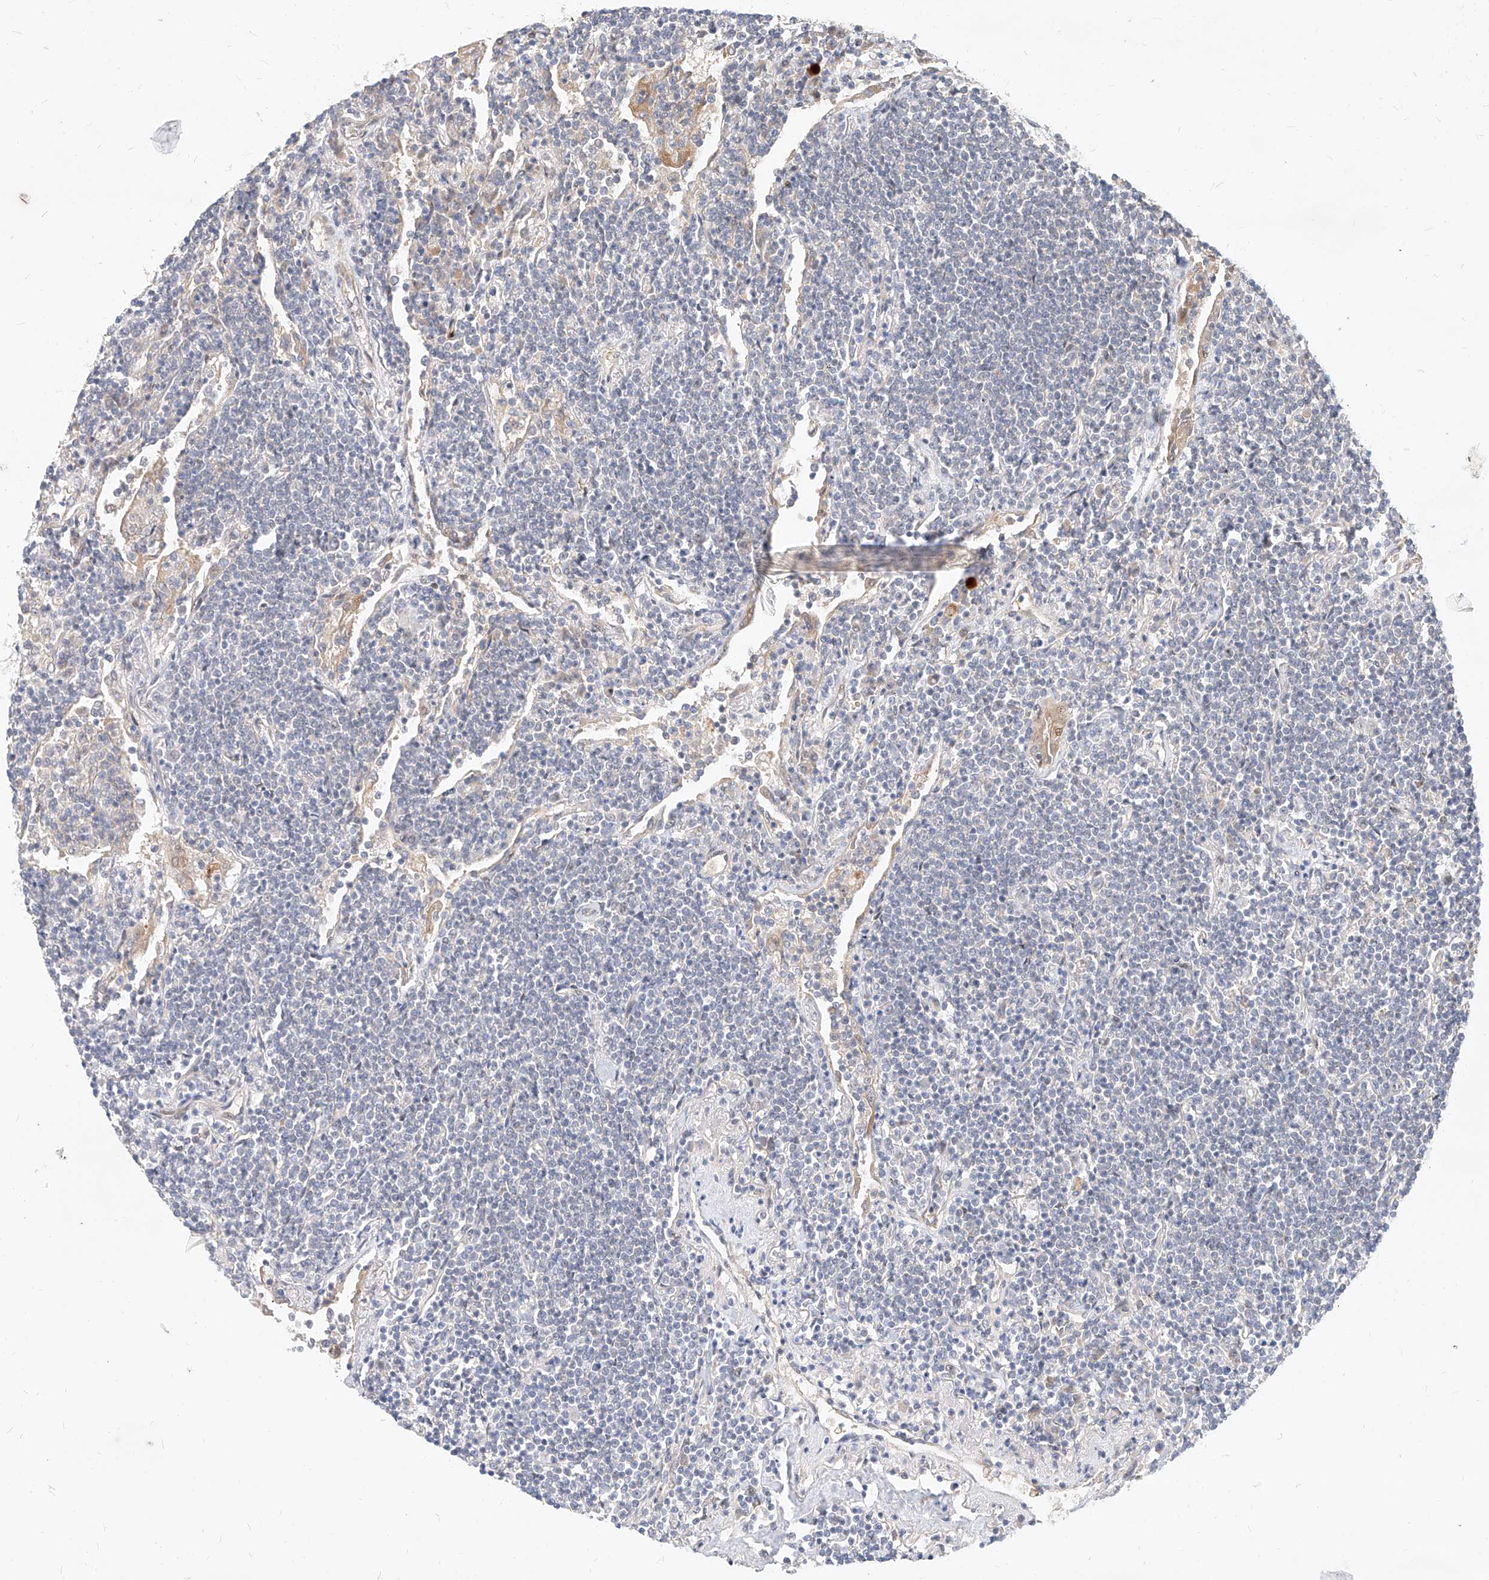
{"staining": {"intensity": "negative", "quantity": "none", "location": "none"}, "tissue": "lymphoma", "cell_type": "Tumor cells", "image_type": "cancer", "snomed": [{"axis": "morphology", "description": "Malignant lymphoma, non-Hodgkin's type, Low grade"}, {"axis": "topography", "description": "Lung"}], "caption": "Immunohistochemistry micrograph of neoplastic tissue: low-grade malignant lymphoma, non-Hodgkin's type stained with DAB reveals no significant protein positivity in tumor cells.", "gene": "CBX8", "patient": {"sex": "female", "age": 71}}